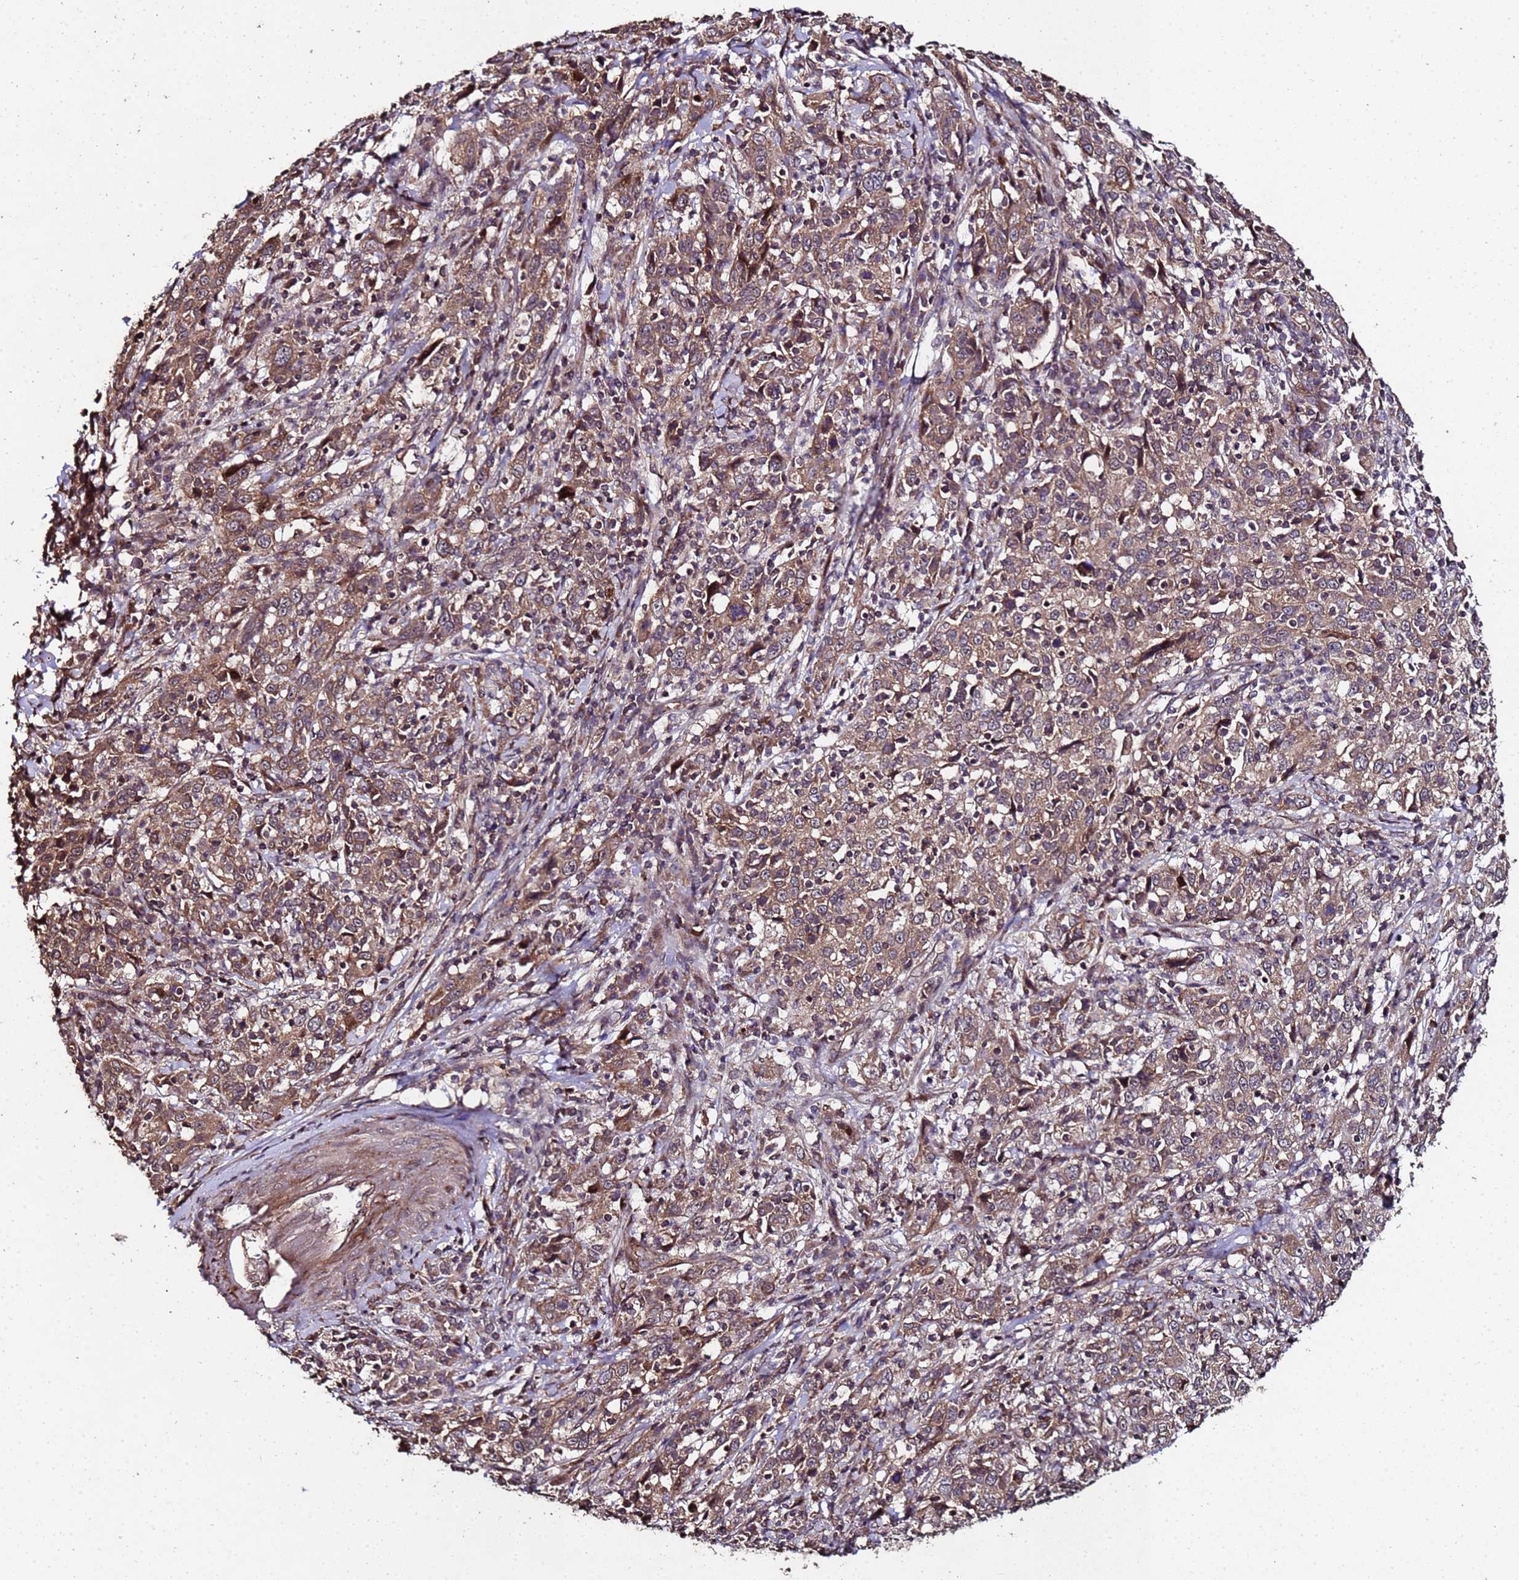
{"staining": {"intensity": "moderate", "quantity": ">75%", "location": "cytoplasmic/membranous"}, "tissue": "cervical cancer", "cell_type": "Tumor cells", "image_type": "cancer", "snomed": [{"axis": "morphology", "description": "Squamous cell carcinoma, NOS"}, {"axis": "topography", "description": "Cervix"}], "caption": "Immunohistochemical staining of squamous cell carcinoma (cervical) shows medium levels of moderate cytoplasmic/membranous expression in about >75% of tumor cells.", "gene": "PRODH", "patient": {"sex": "female", "age": 46}}